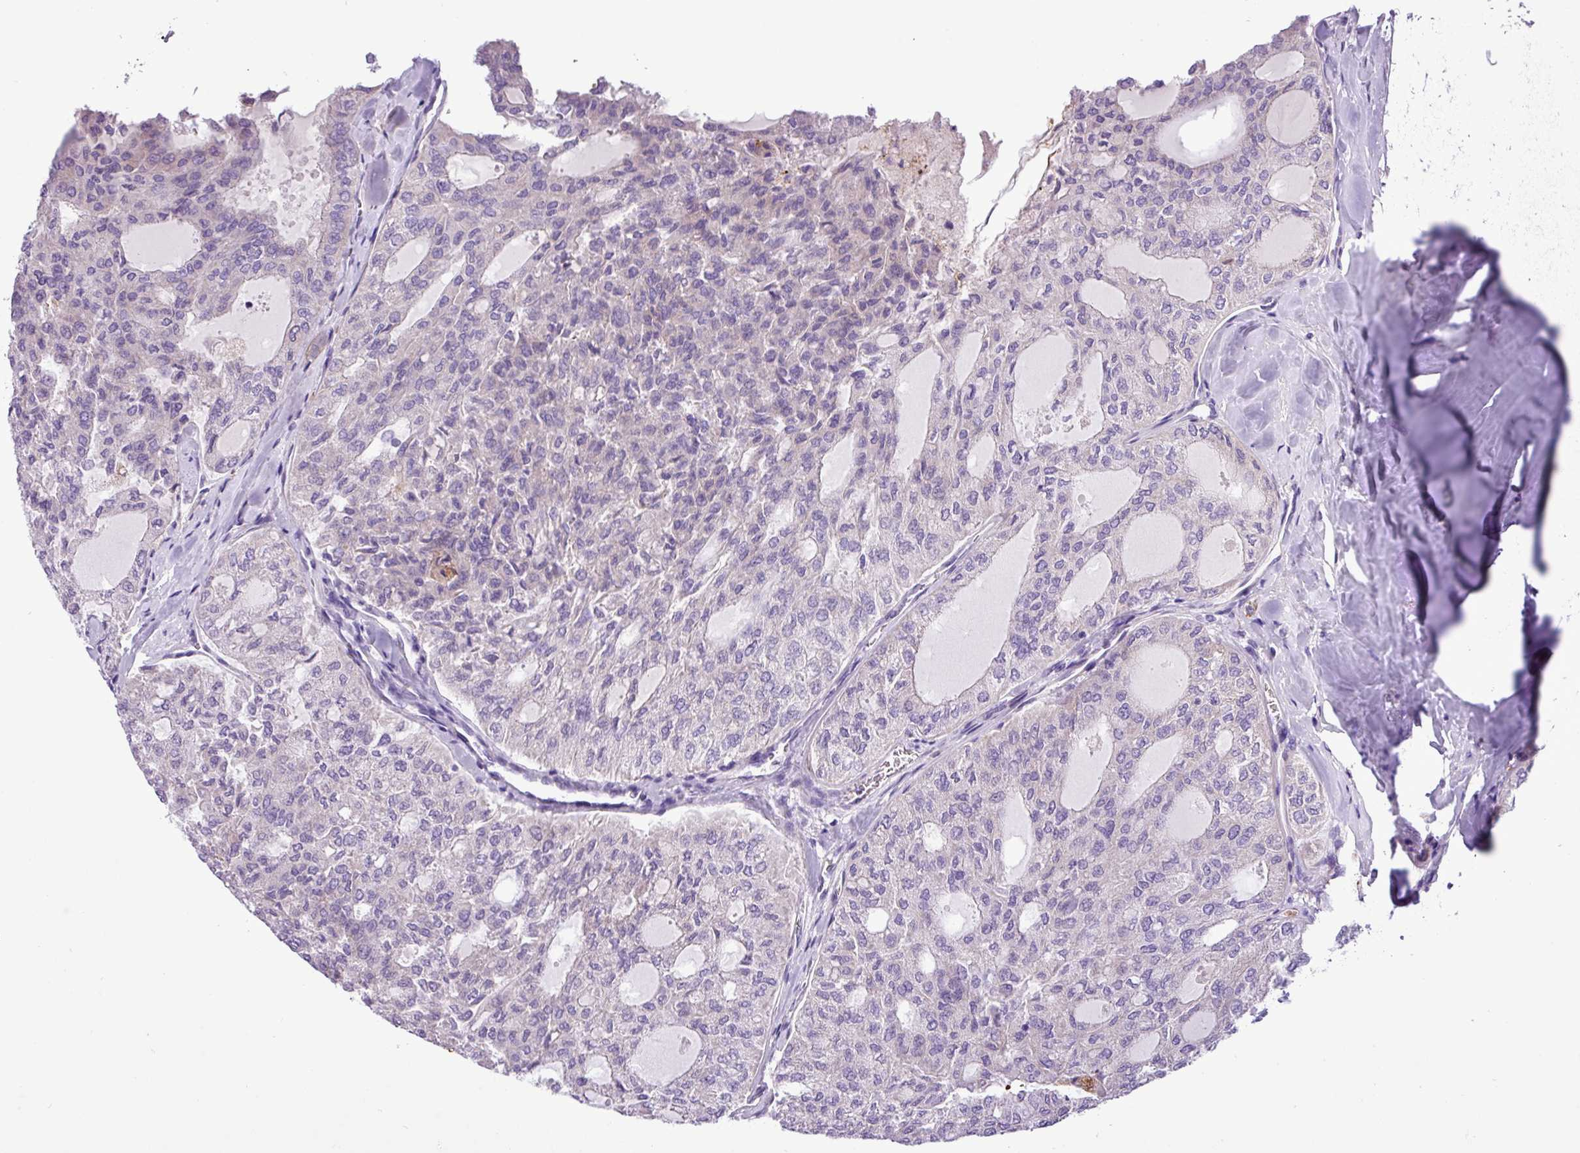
{"staining": {"intensity": "negative", "quantity": "none", "location": "none"}, "tissue": "thyroid cancer", "cell_type": "Tumor cells", "image_type": "cancer", "snomed": [{"axis": "morphology", "description": "Follicular adenoma carcinoma, NOS"}, {"axis": "topography", "description": "Thyroid gland"}], "caption": "This is an immunohistochemistry (IHC) micrograph of human thyroid cancer (follicular adenoma carcinoma). There is no expression in tumor cells.", "gene": "C11orf91", "patient": {"sex": "male", "age": 75}}